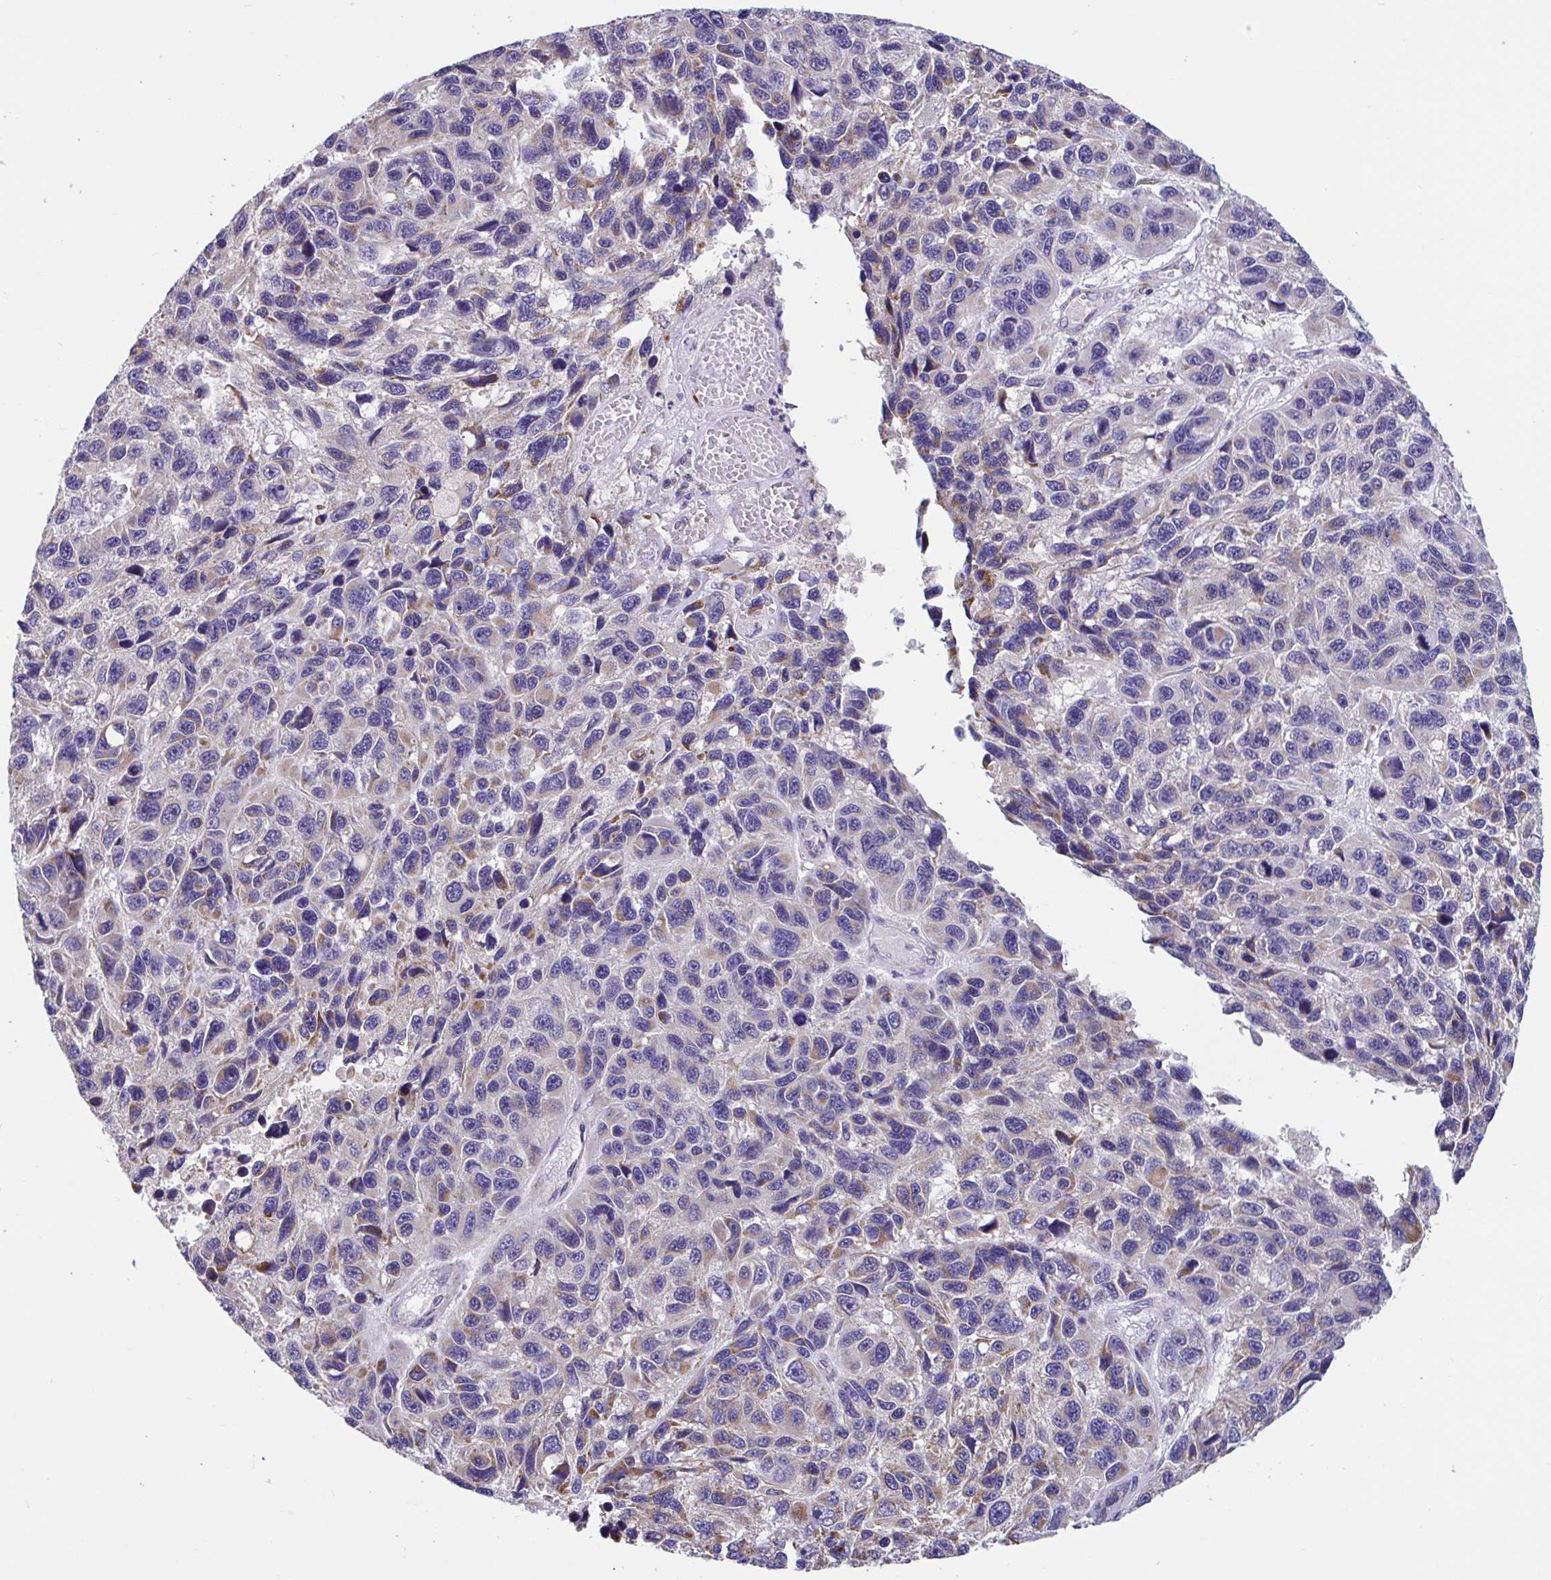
{"staining": {"intensity": "moderate", "quantity": "25%-75%", "location": "cytoplasmic/membranous"}, "tissue": "melanoma", "cell_type": "Tumor cells", "image_type": "cancer", "snomed": [{"axis": "morphology", "description": "Malignant melanoma, NOS"}, {"axis": "topography", "description": "Skin"}], "caption": "High-power microscopy captured an immunohistochemistry (IHC) micrograph of melanoma, revealing moderate cytoplasmic/membranous staining in about 25%-75% of tumor cells. (DAB (3,3'-diaminobenzidine) = brown stain, brightfield microscopy at high magnification).", "gene": "OR13A1", "patient": {"sex": "male", "age": 53}}